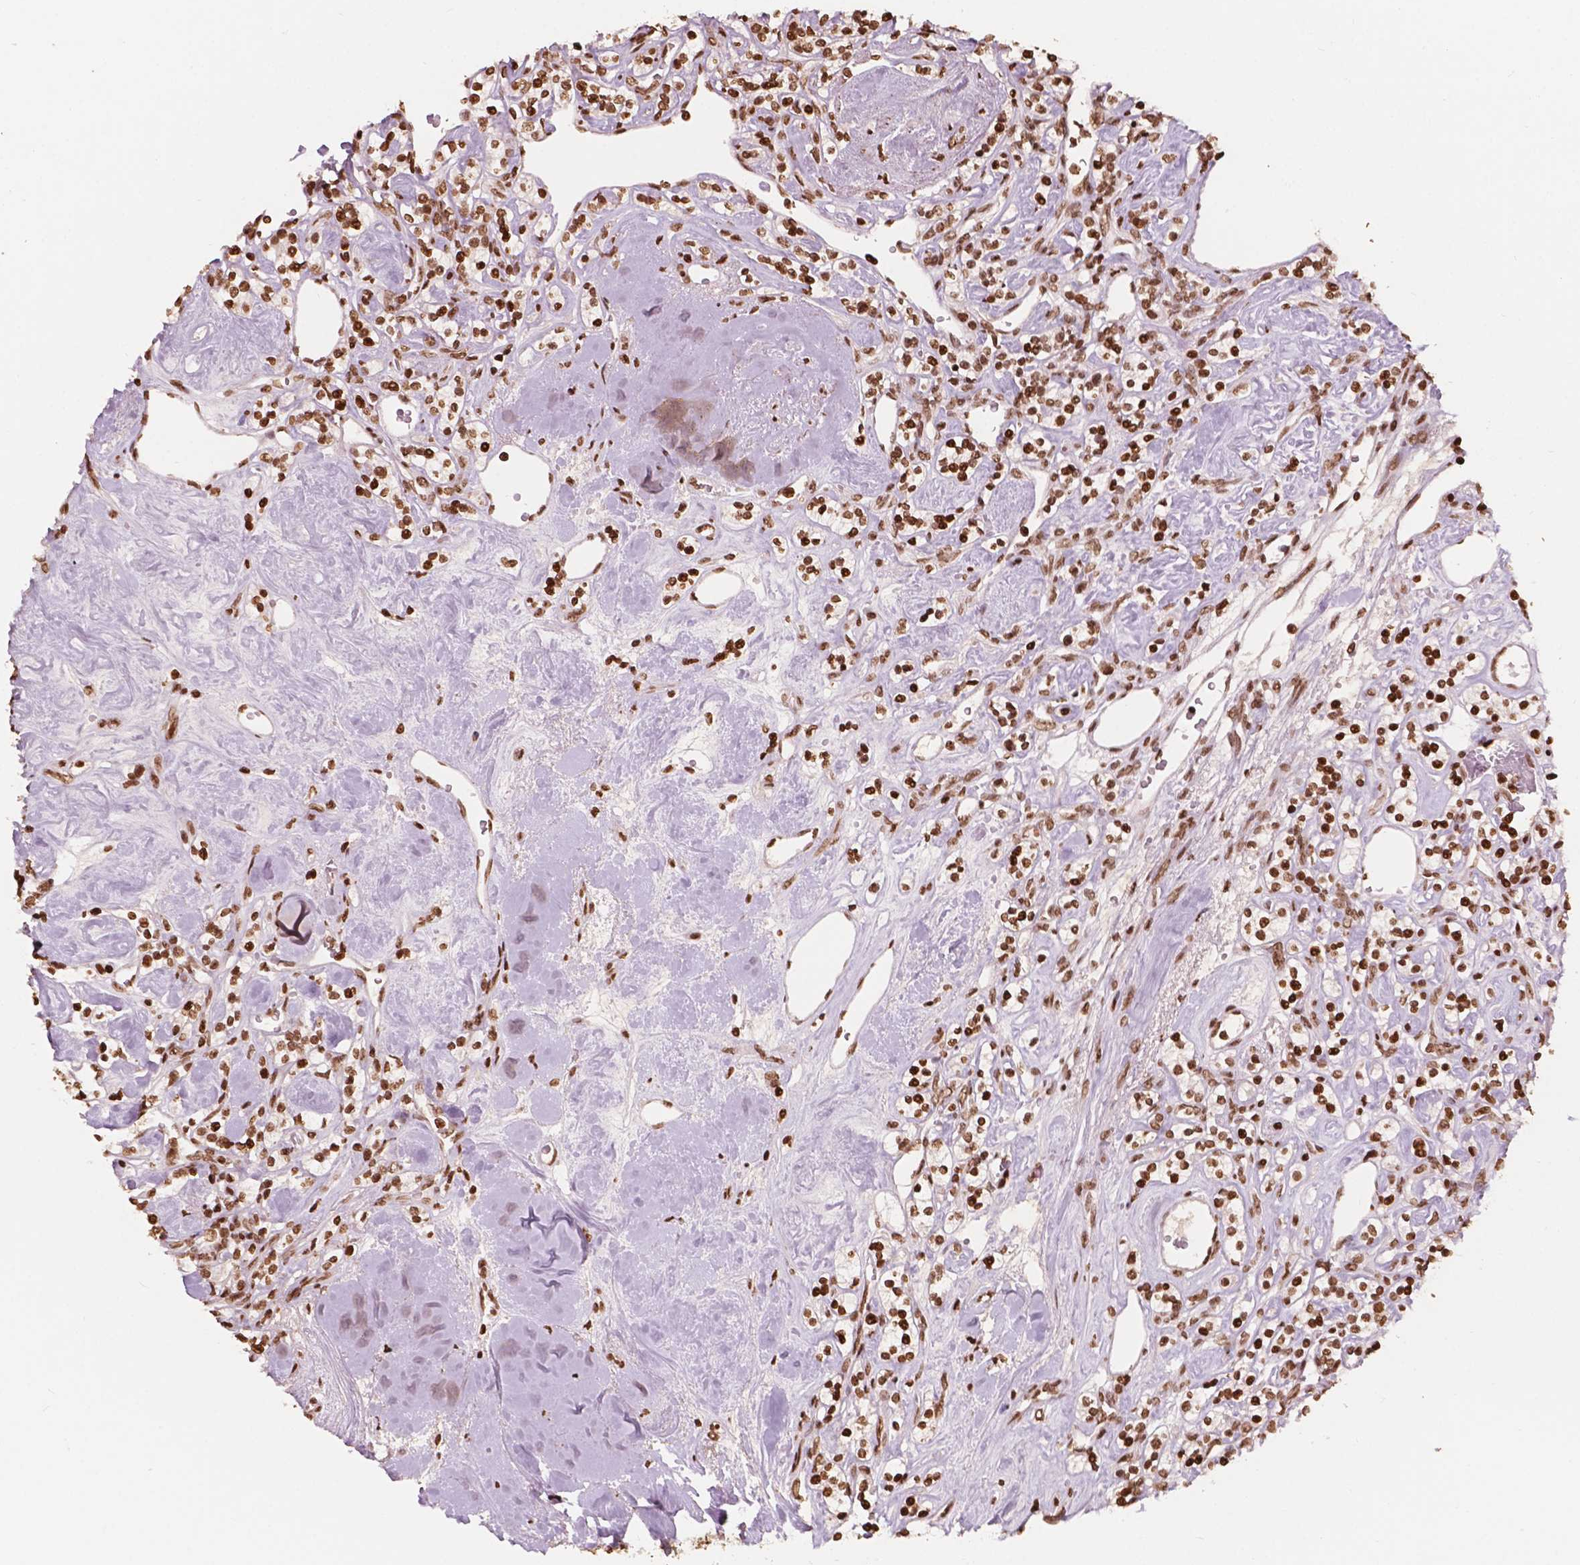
{"staining": {"intensity": "strong", "quantity": ">75%", "location": "nuclear"}, "tissue": "renal cancer", "cell_type": "Tumor cells", "image_type": "cancer", "snomed": [{"axis": "morphology", "description": "Adenocarcinoma, NOS"}, {"axis": "topography", "description": "Kidney"}], "caption": "Tumor cells reveal high levels of strong nuclear positivity in about >75% of cells in adenocarcinoma (renal).", "gene": "H3C7", "patient": {"sex": "male", "age": 77}}